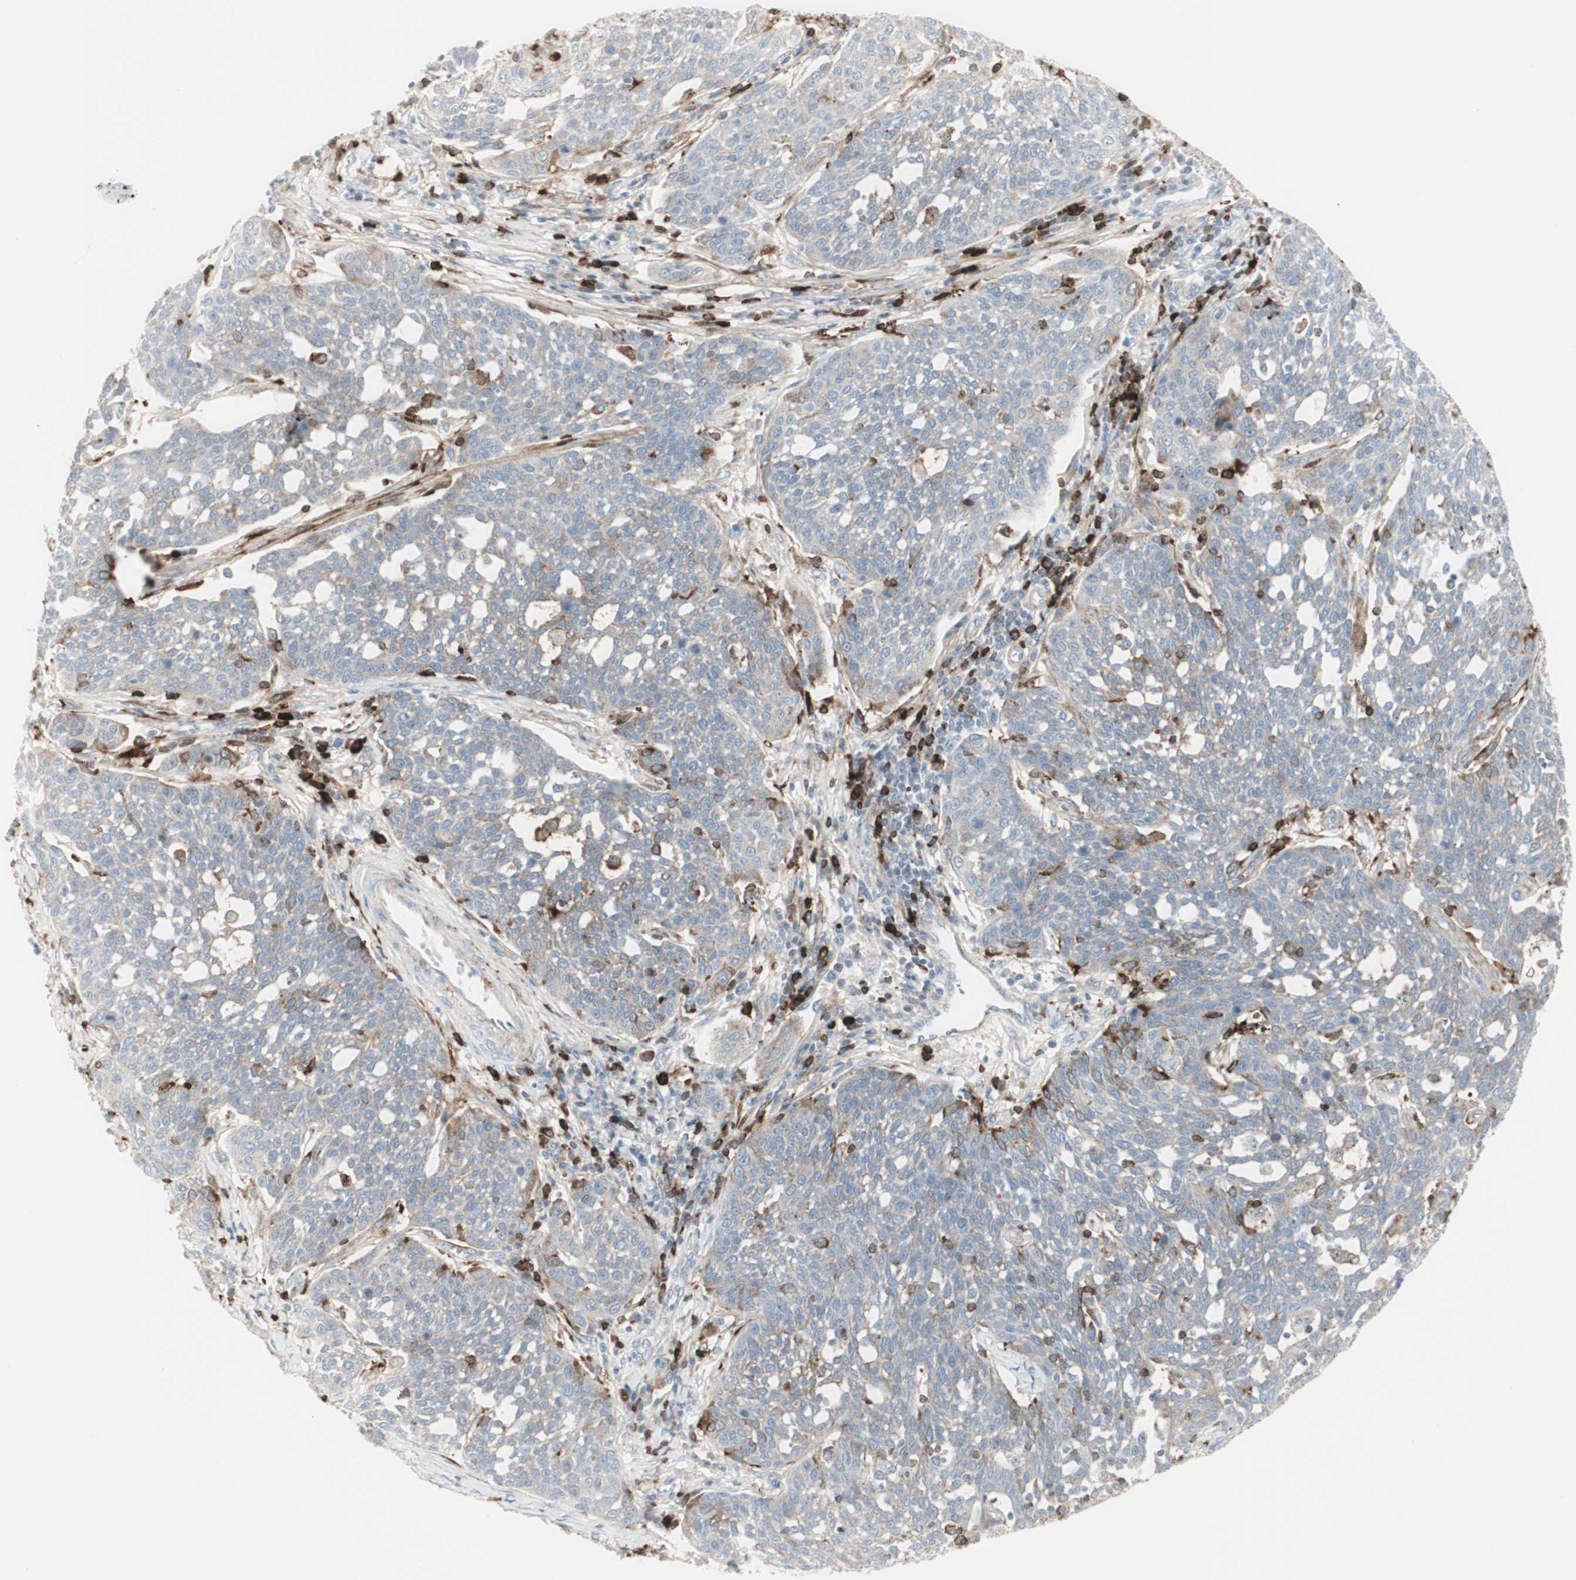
{"staining": {"intensity": "moderate", "quantity": "<25%", "location": "cytoplasmic/membranous"}, "tissue": "cervical cancer", "cell_type": "Tumor cells", "image_type": "cancer", "snomed": [{"axis": "morphology", "description": "Squamous cell carcinoma, NOS"}, {"axis": "topography", "description": "Cervix"}], "caption": "A photomicrograph of cervical cancer stained for a protein shows moderate cytoplasmic/membranous brown staining in tumor cells.", "gene": "MDK", "patient": {"sex": "female", "age": 34}}